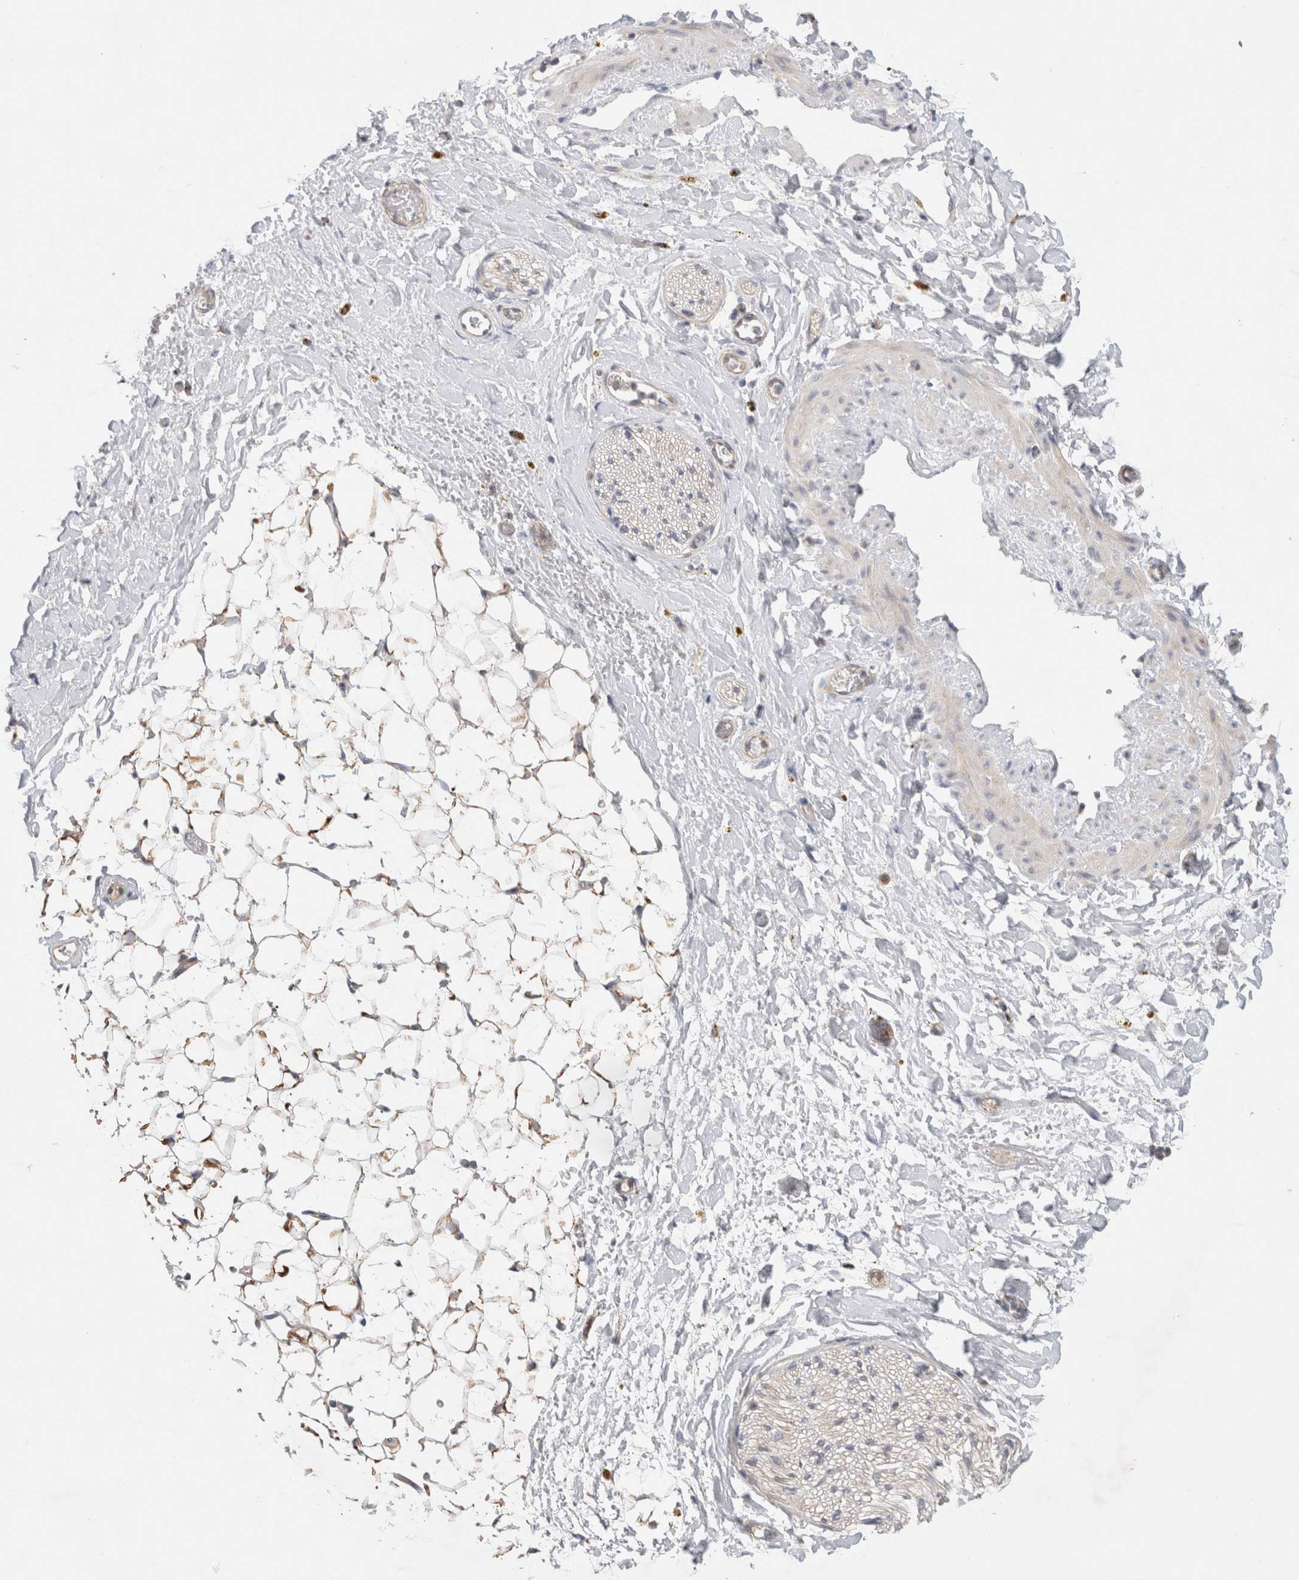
{"staining": {"intensity": "moderate", "quantity": "25%-75%", "location": "cytoplasmic/membranous"}, "tissue": "adipose tissue", "cell_type": "Adipocytes", "image_type": "normal", "snomed": [{"axis": "morphology", "description": "Normal tissue, NOS"}, {"axis": "topography", "description": "Kidney"}, {"axis": "topography", "description": "Peripheral nerve tissue"}], "caption": "The histopathology image exhibits a brown stain indicating the presence of a protein in the cytoplasmic/membranous of adipocytes in adipose tissue.", "gene": "TBC1D16", "patient": {"sex": "male", "age": 7}}